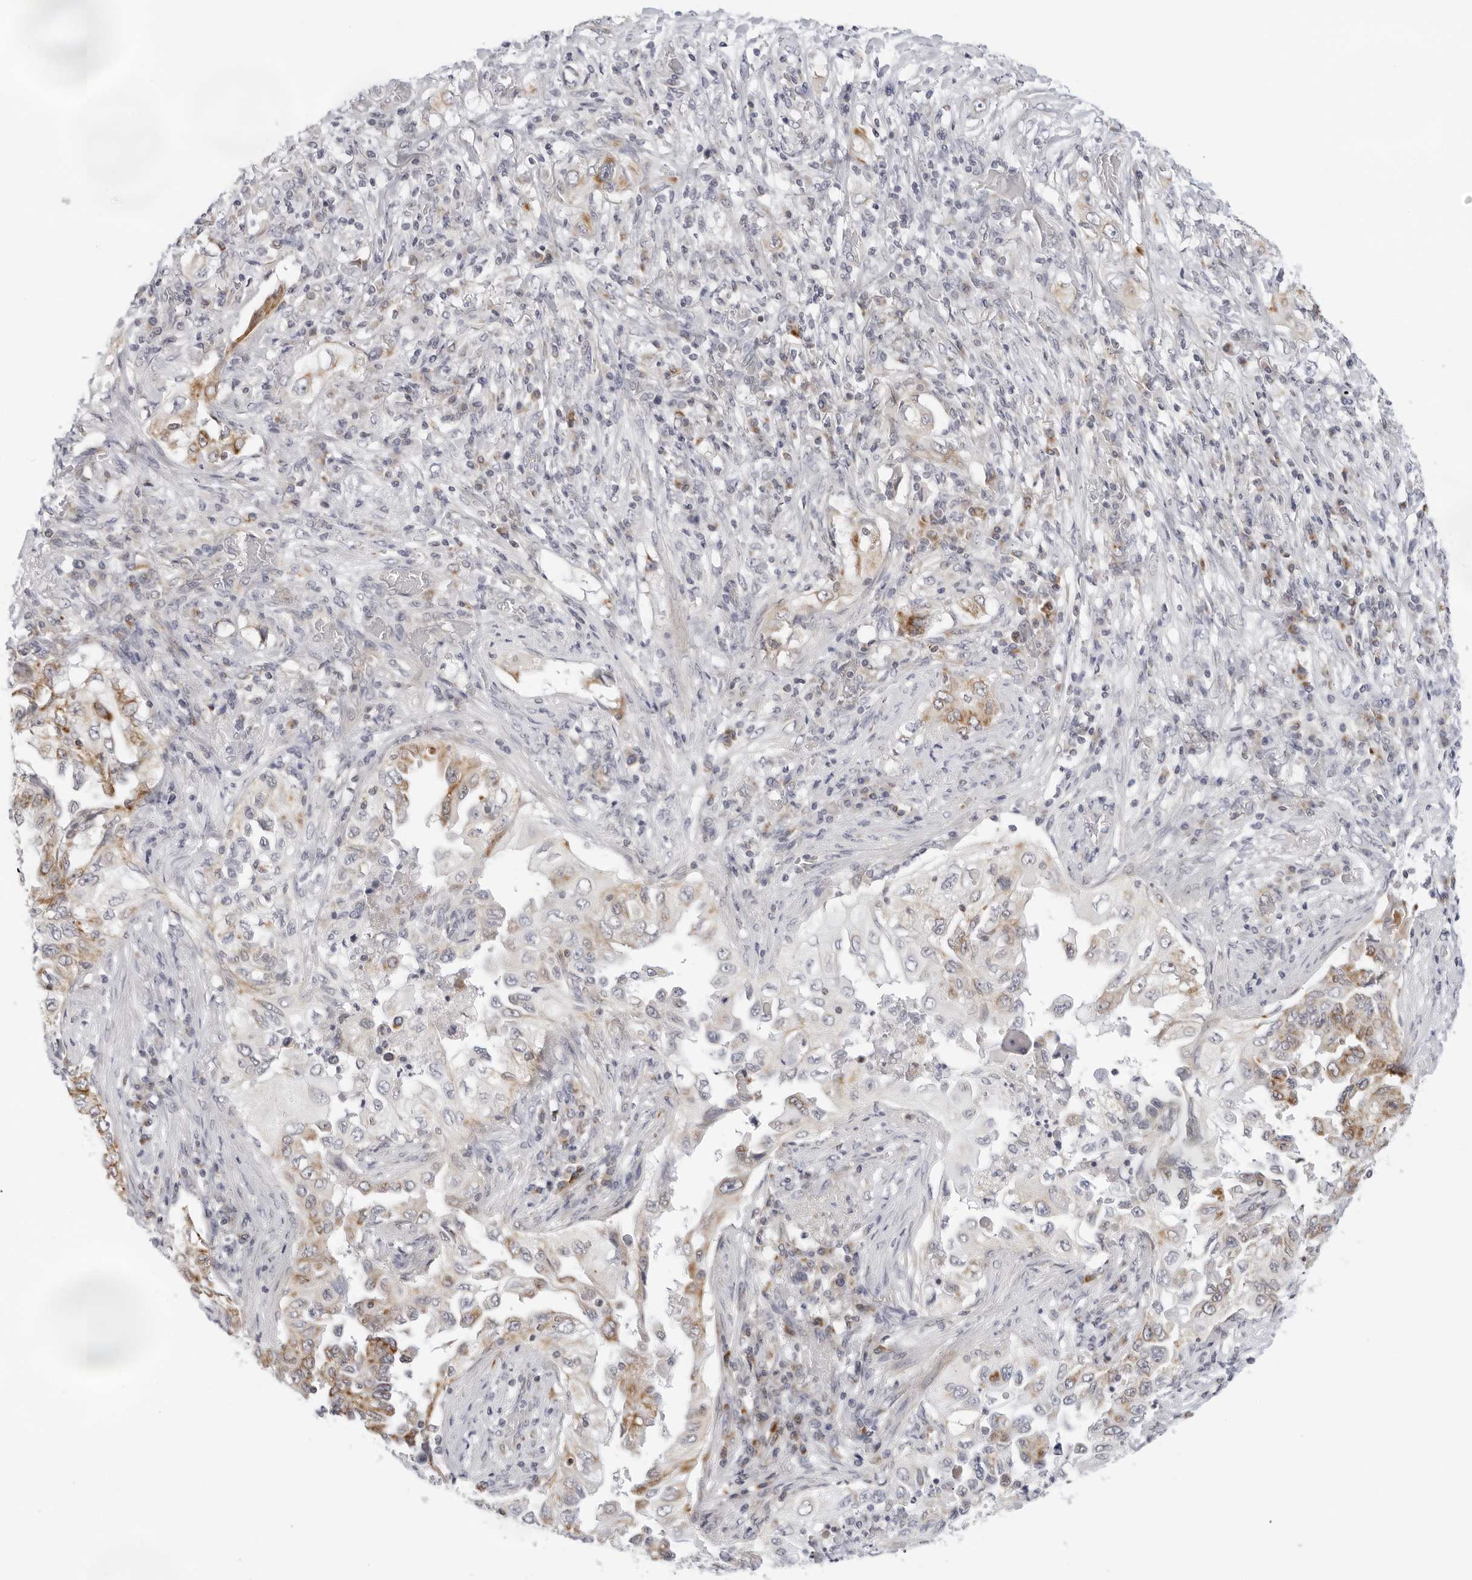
{"staining": {"intensity": "moderate", "quantity": "25%-75%", "location": "cytoplasmic/membranous"}, "tissue": "lung cancer", "cell_type": "Tumor cells", "image_type": "cancer", "snomed": [{"axis": "morphology", "description": "Adenocarcinoma, NOS"}, {"axis": "topography", "description": "Lung"}], "caption": "Approximately 25%-75% of tumor cells in human lung cancer display moderate cytoplasmic/membranous protein positivity as visualized by brown immunohistochemical staining.", "gene": "CIART", "patient": {"sex": "female", "age": 51}}